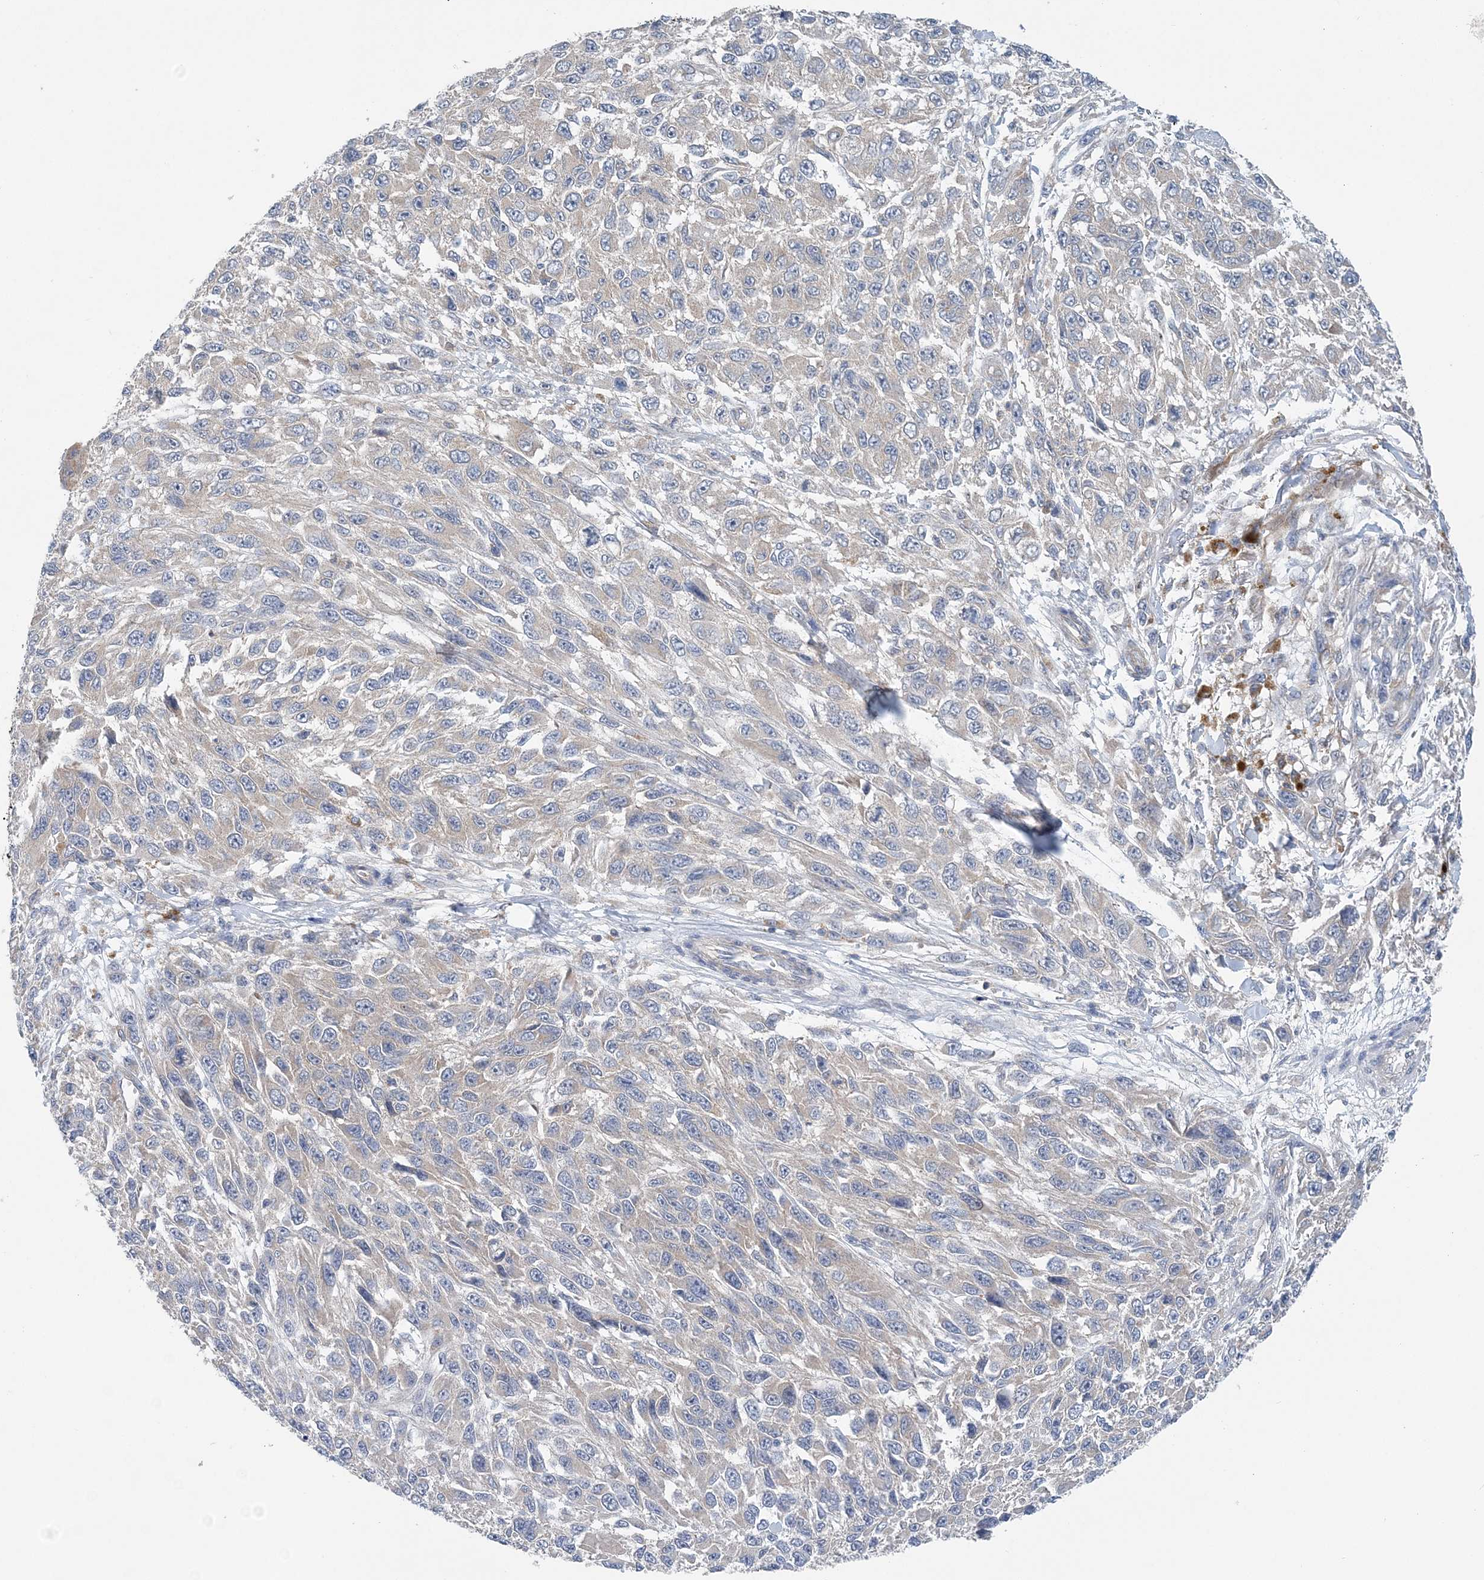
{"staining": {"intensity": "negative", "quantity": "none", "location": "none"}, "tissue": "melanoma", "cell_type": "Tumor cells", "image_type": "cancer", "snomed": [{"axis": "morphology", "description": "Malignant melanoma, NOS"}, {"axis": "topography", "description": "Skin"}], "caption": "Immunohistochemical staining of melanoma demonstrates no significant staining in tumor cells.", "gene": "COPE", "patient": {"sex": "female", "age": 96}}